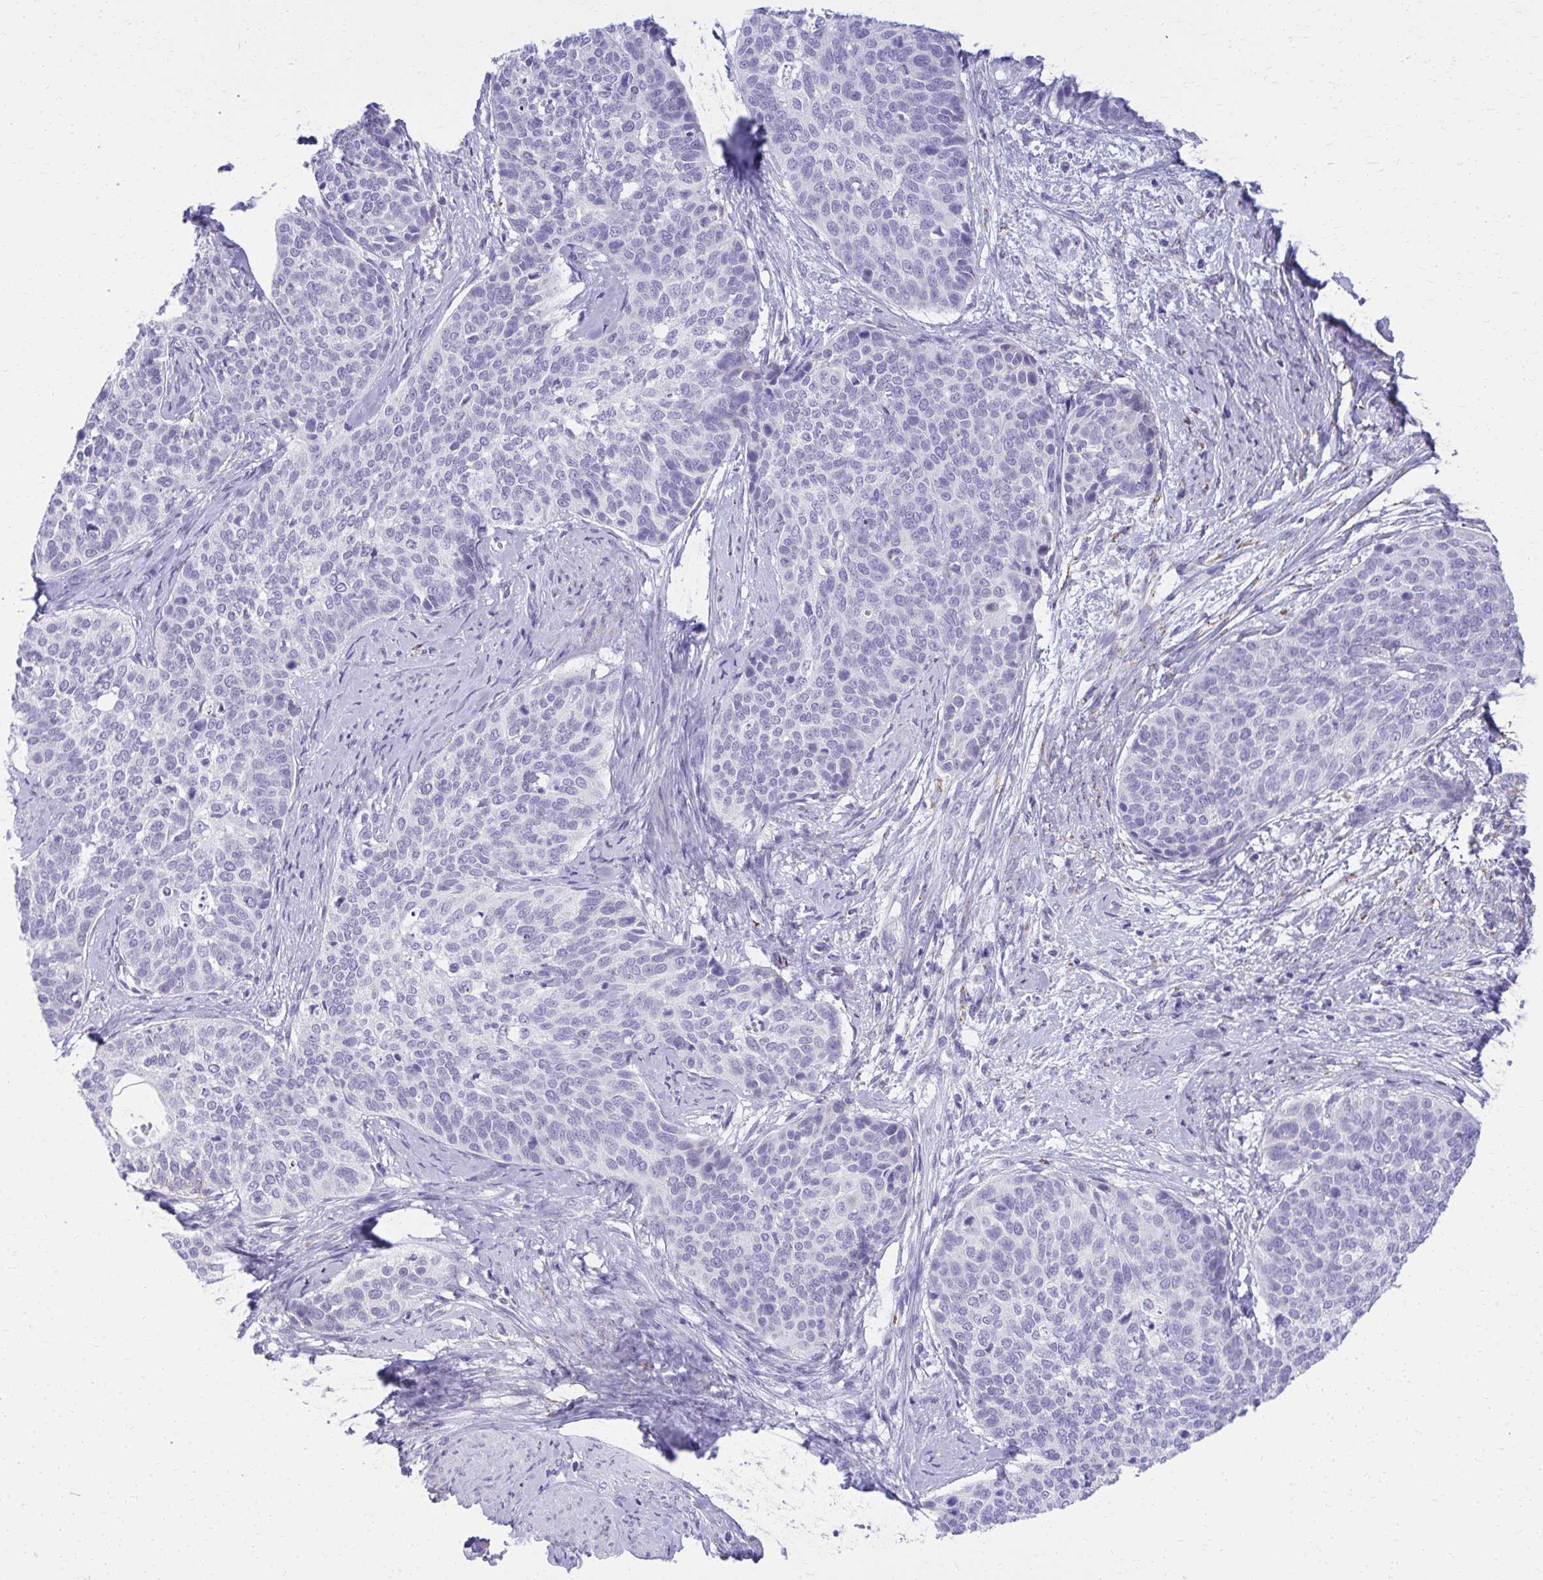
{"staining": {"intensity": "negative", "quantity": "none", "location": "none"}, "tissue": "cervical cancer", "cell_type": "Tumor cells", "image_type": "cancer", "snomed": [{"axis": "morphology", "description": "Squamous cell carcinoma, NOS"}, {"axis": "topography", "description": "Cervix"}], "caption": "A high-resolution image shows IHC staining of squamous cell carcinoma (cervical), which exhibits no significant staining in tumor cells. The staining was performed using DAB (3,3'-diaminobenzidine) to visualize the protein expression in brown, while the nuclei were stained in blue with hematoxylin (Magnification: 20x).", "gene": "AIG1", "patient": {"sex": "female", "age": 69}}